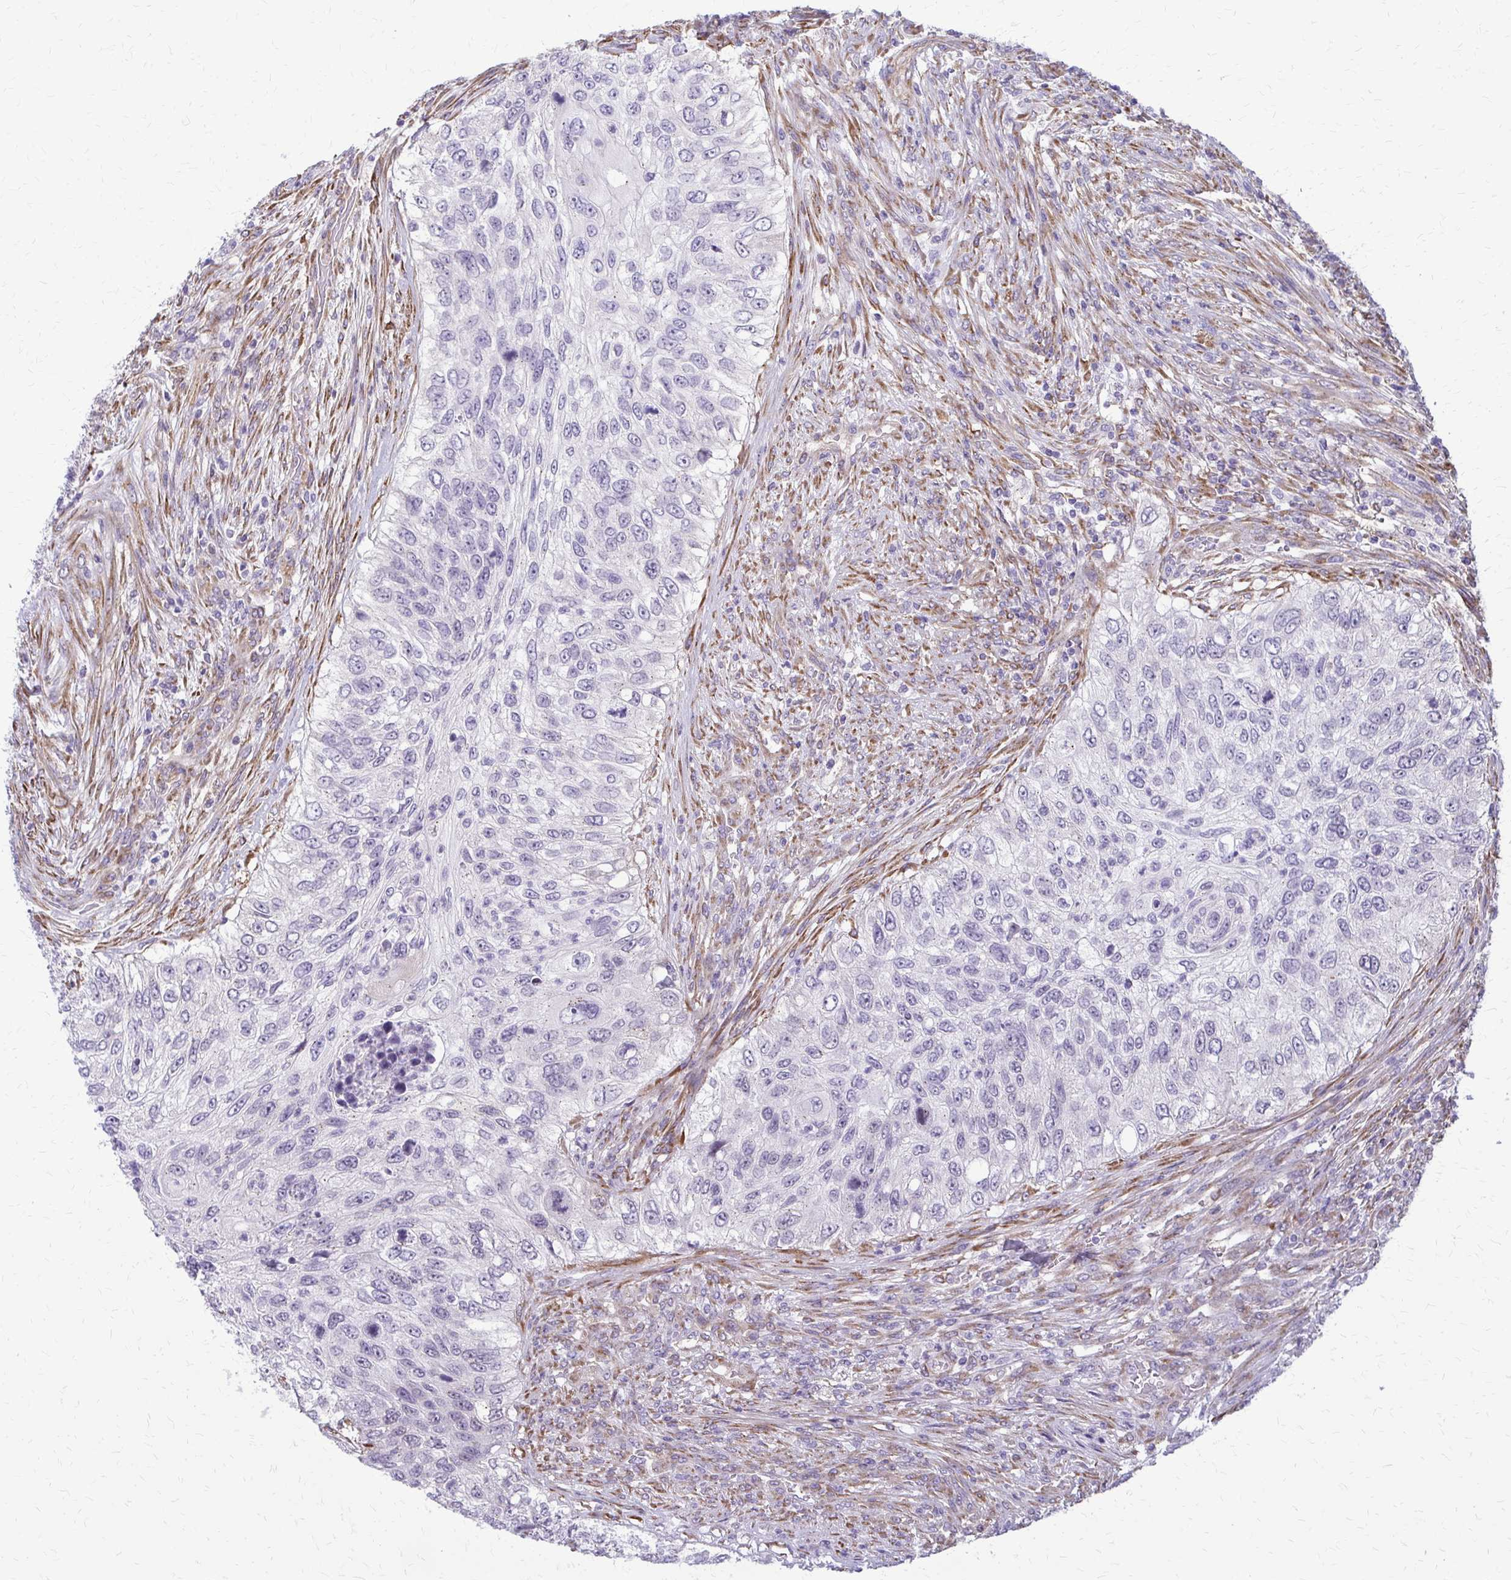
{"staining": {"intensity": "negative", "quantity": "none", "location": "none"}, "tissue": "urothelial cancer", "cell_type": "Tumor cells", "image_type": "cancer", "snomed": [{"axis": "morphology", "description": "Urothelial carcinoma, High grade"}, {"axis": "topography", "description": "Urinary bladder"}], "caption": "Human urothelial cancer stained for a protein using immunohistochemistry (IHC) exhibits no staining in tumor cells.", "gene": "DEPP1", "patient": {"sex": "female", "age": 60}}